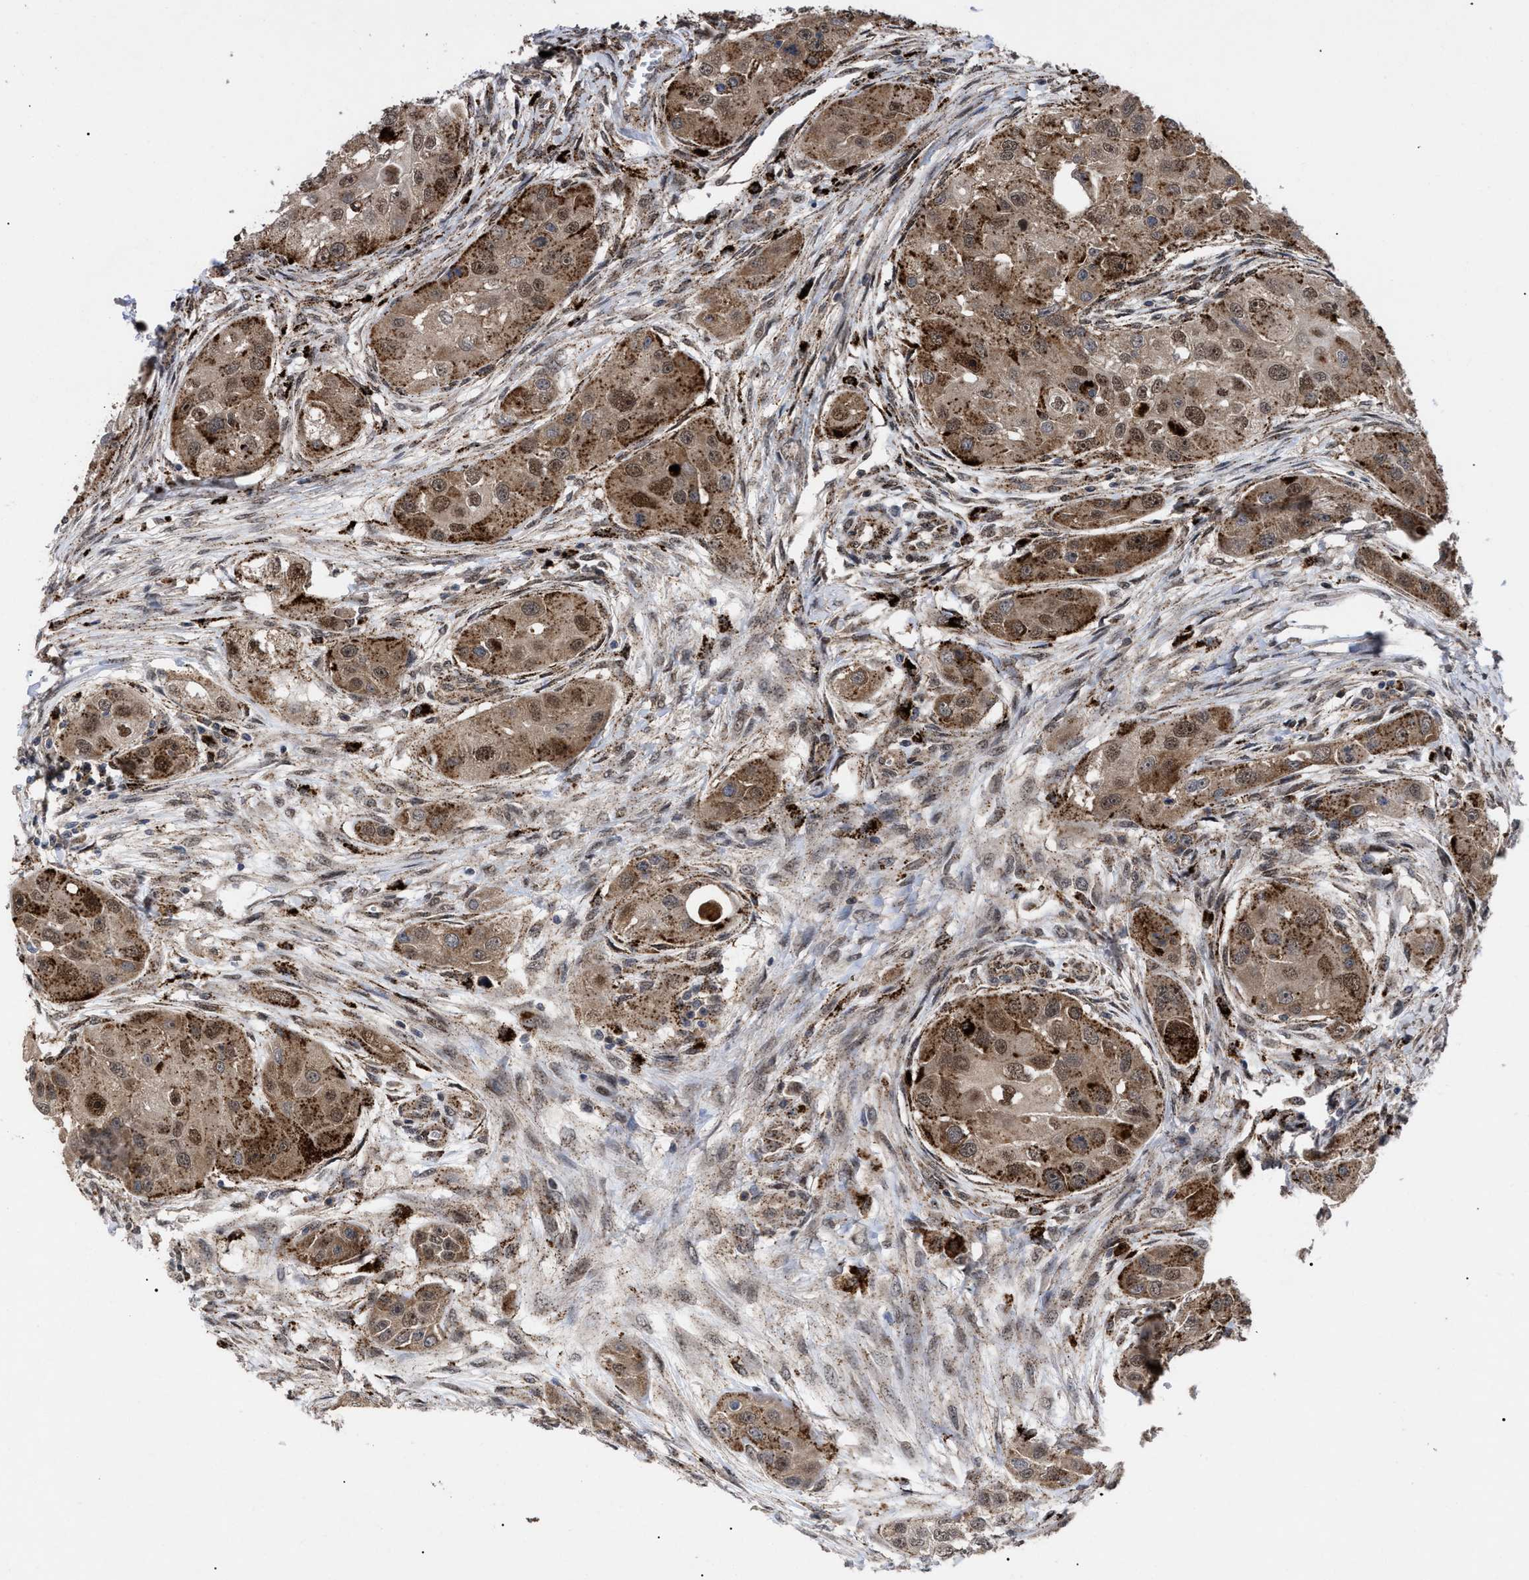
{"staining": {"intensity": "moderate", "quantity": ">75%", "location": "cytoplasmic/membranous,nuclear"}, "tissue": "head and neck cancer", "cell_type": "Tumor cells", "image_type": "cancer", "snomed": [{"axis": "morphology", "description": "Normal tissue, NOS"}, {"axis": "morphology", "description": "Squamous cell carcinoma, NOS"}, {"axis": "topography", "description": "Skeletal muscle"}, {"axis": "topography", "description": "Head-Neck"}], "caption": "Immunohistochemical staining of human head and neck cancer (squamous cell carcinoma) demonstrates medium levels of moderate cytoplasmic/membranous and nuclear protein positivity in approximately >75% of tumor cells.", "gene": "UPF1", "patient": {"sex": "male", "age": 51}}